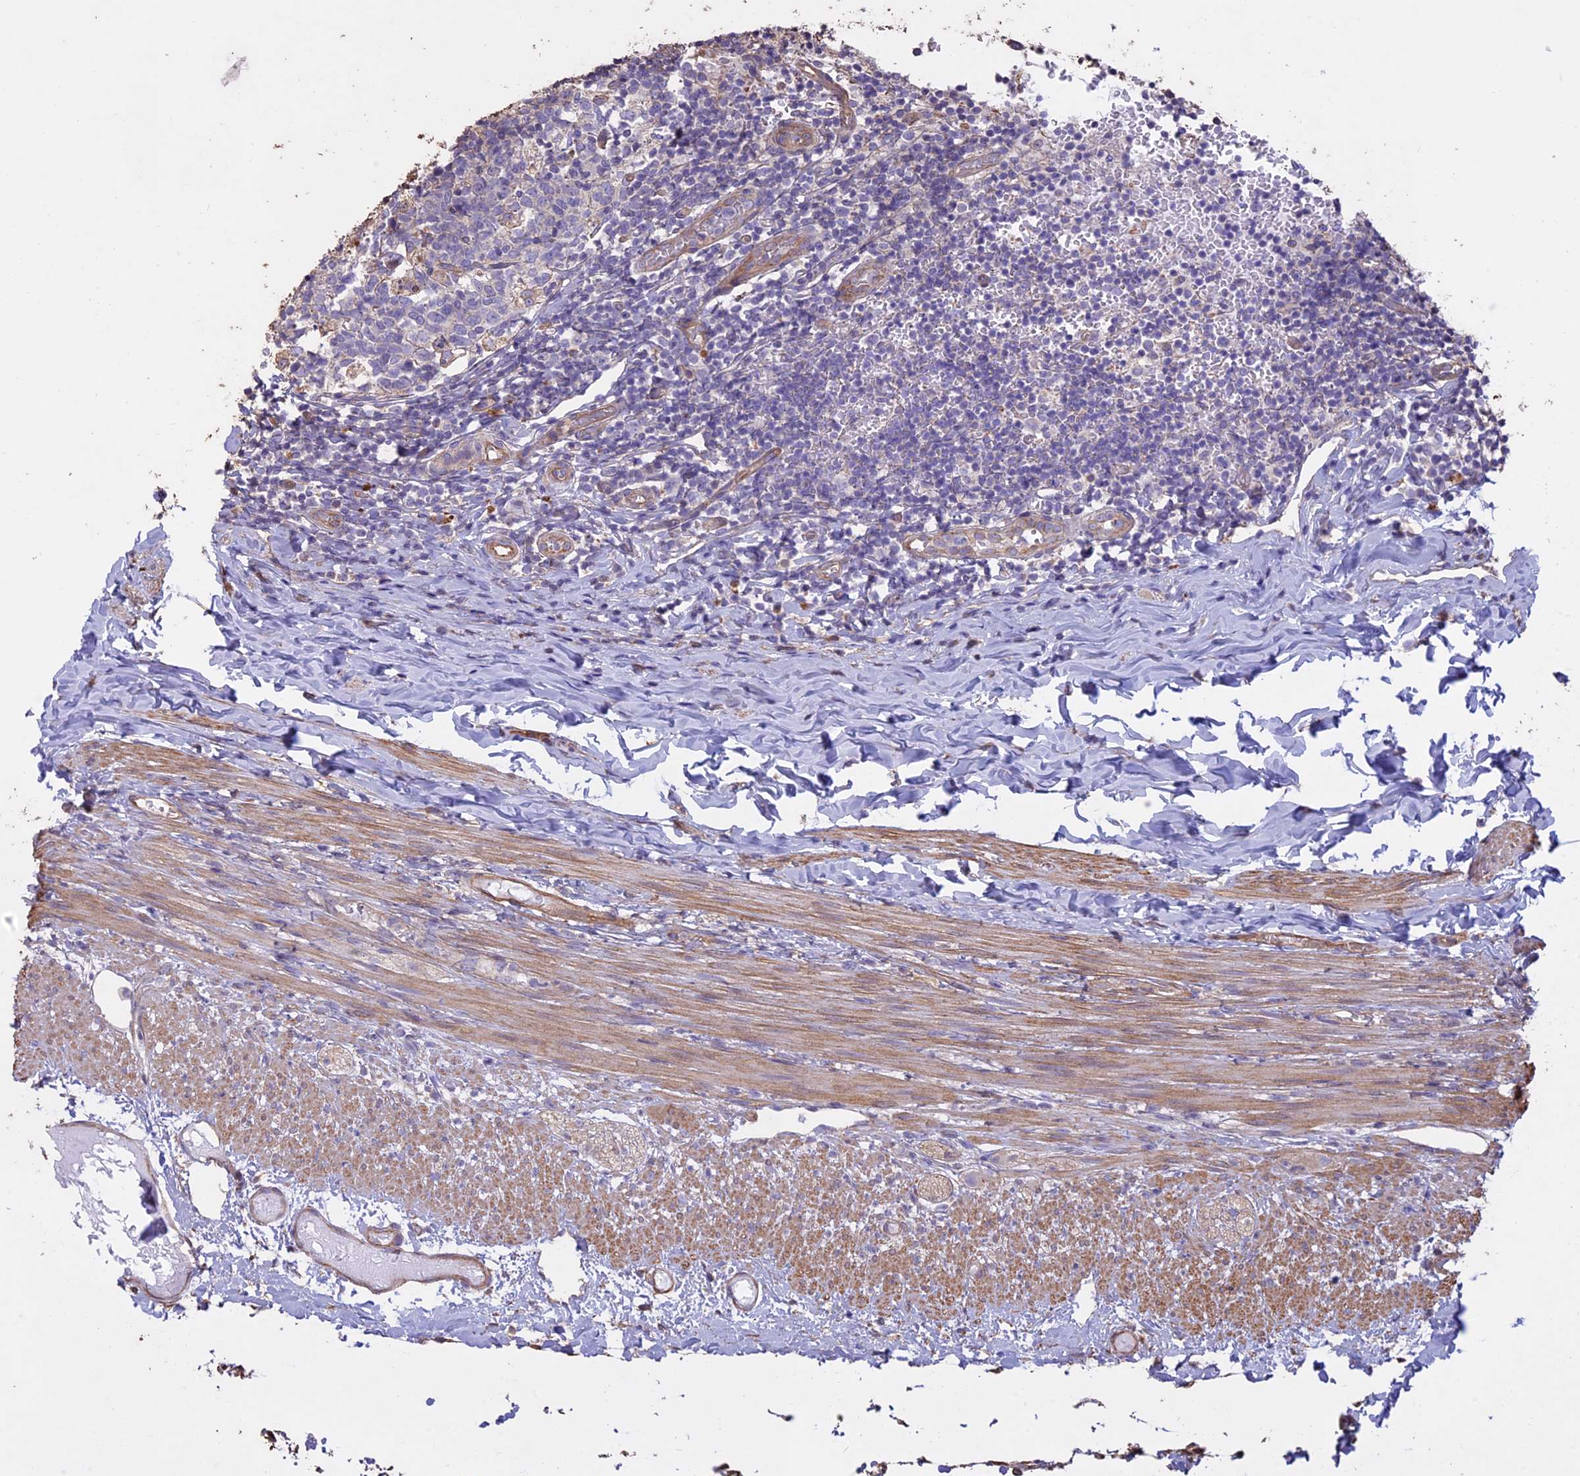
{"staining": {"intensity": "moderate", "quantity": "<25%", "location": "cytoplasmic/membranous"}, "tissue": "appendix", "cell_type": "Glandular cells", "image_type": "normal", "snomed": [{"axis": "morphology", "description": "Normal tissue, NOS"}, {"axis": "topography", "description": "Appendix"}], "caption": "A photomicrograph showing moderate cytoplasmic/membranous expression in about <25% of glandular cells in normal appendix, as visualized by brown immunohistochemical staining.", "gene": "CCDC148", "patient": {"sex": "male", "age": 8}}